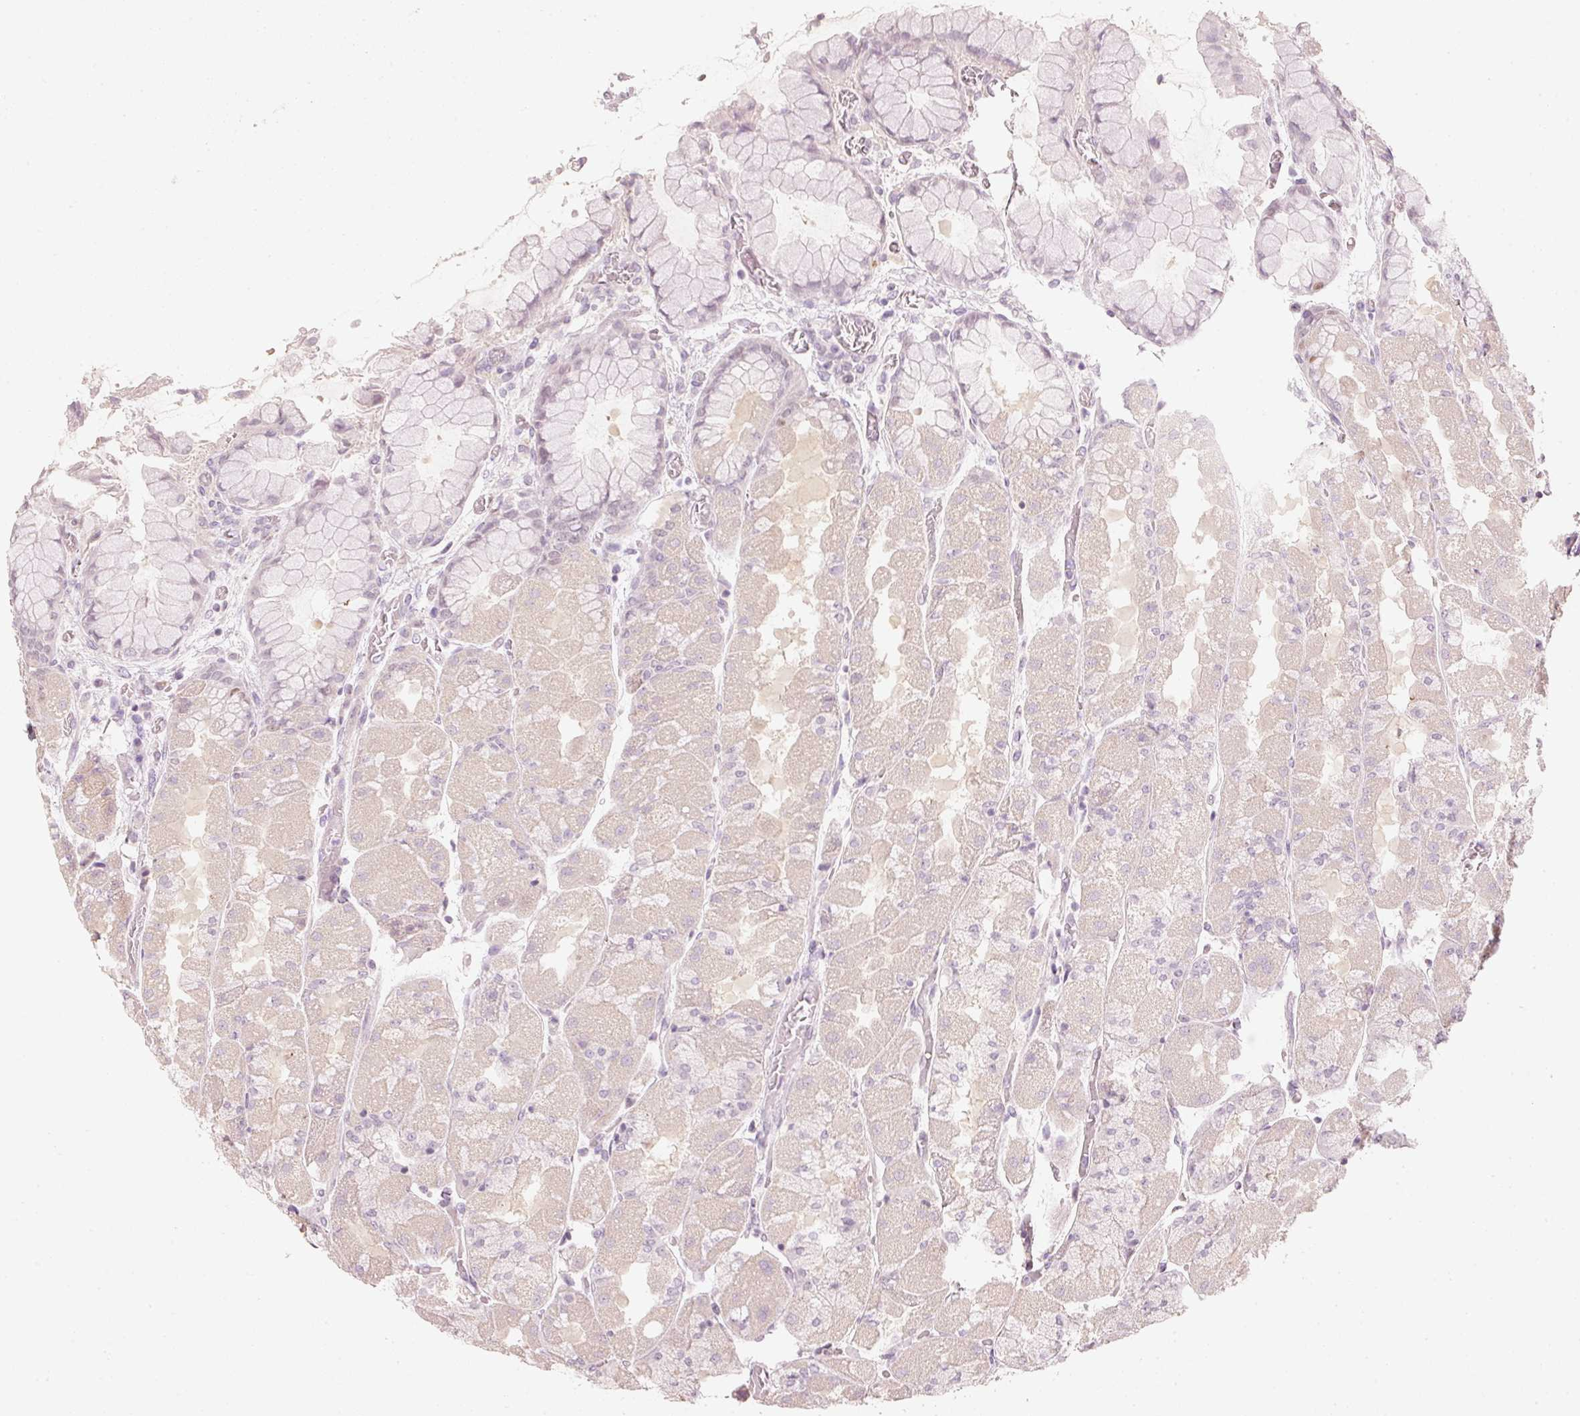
{"staining": {"intensity": "negative", "quantity": "none", "location": "none"}, "tissue": "stomach", "cell_type": "Glandular cells", "image_type": "normal", "snomed": [{"axis": "morphology", "description": "Normal tissue, NOS"}, {"axis": "topography", "description": "Stomach"}], "caption": "Protein analysis of unremarkable stomach reveals no significant positivity in glandular cells.", "gene": "TREX2", "patient": {"sex": "female", "age": 61}}